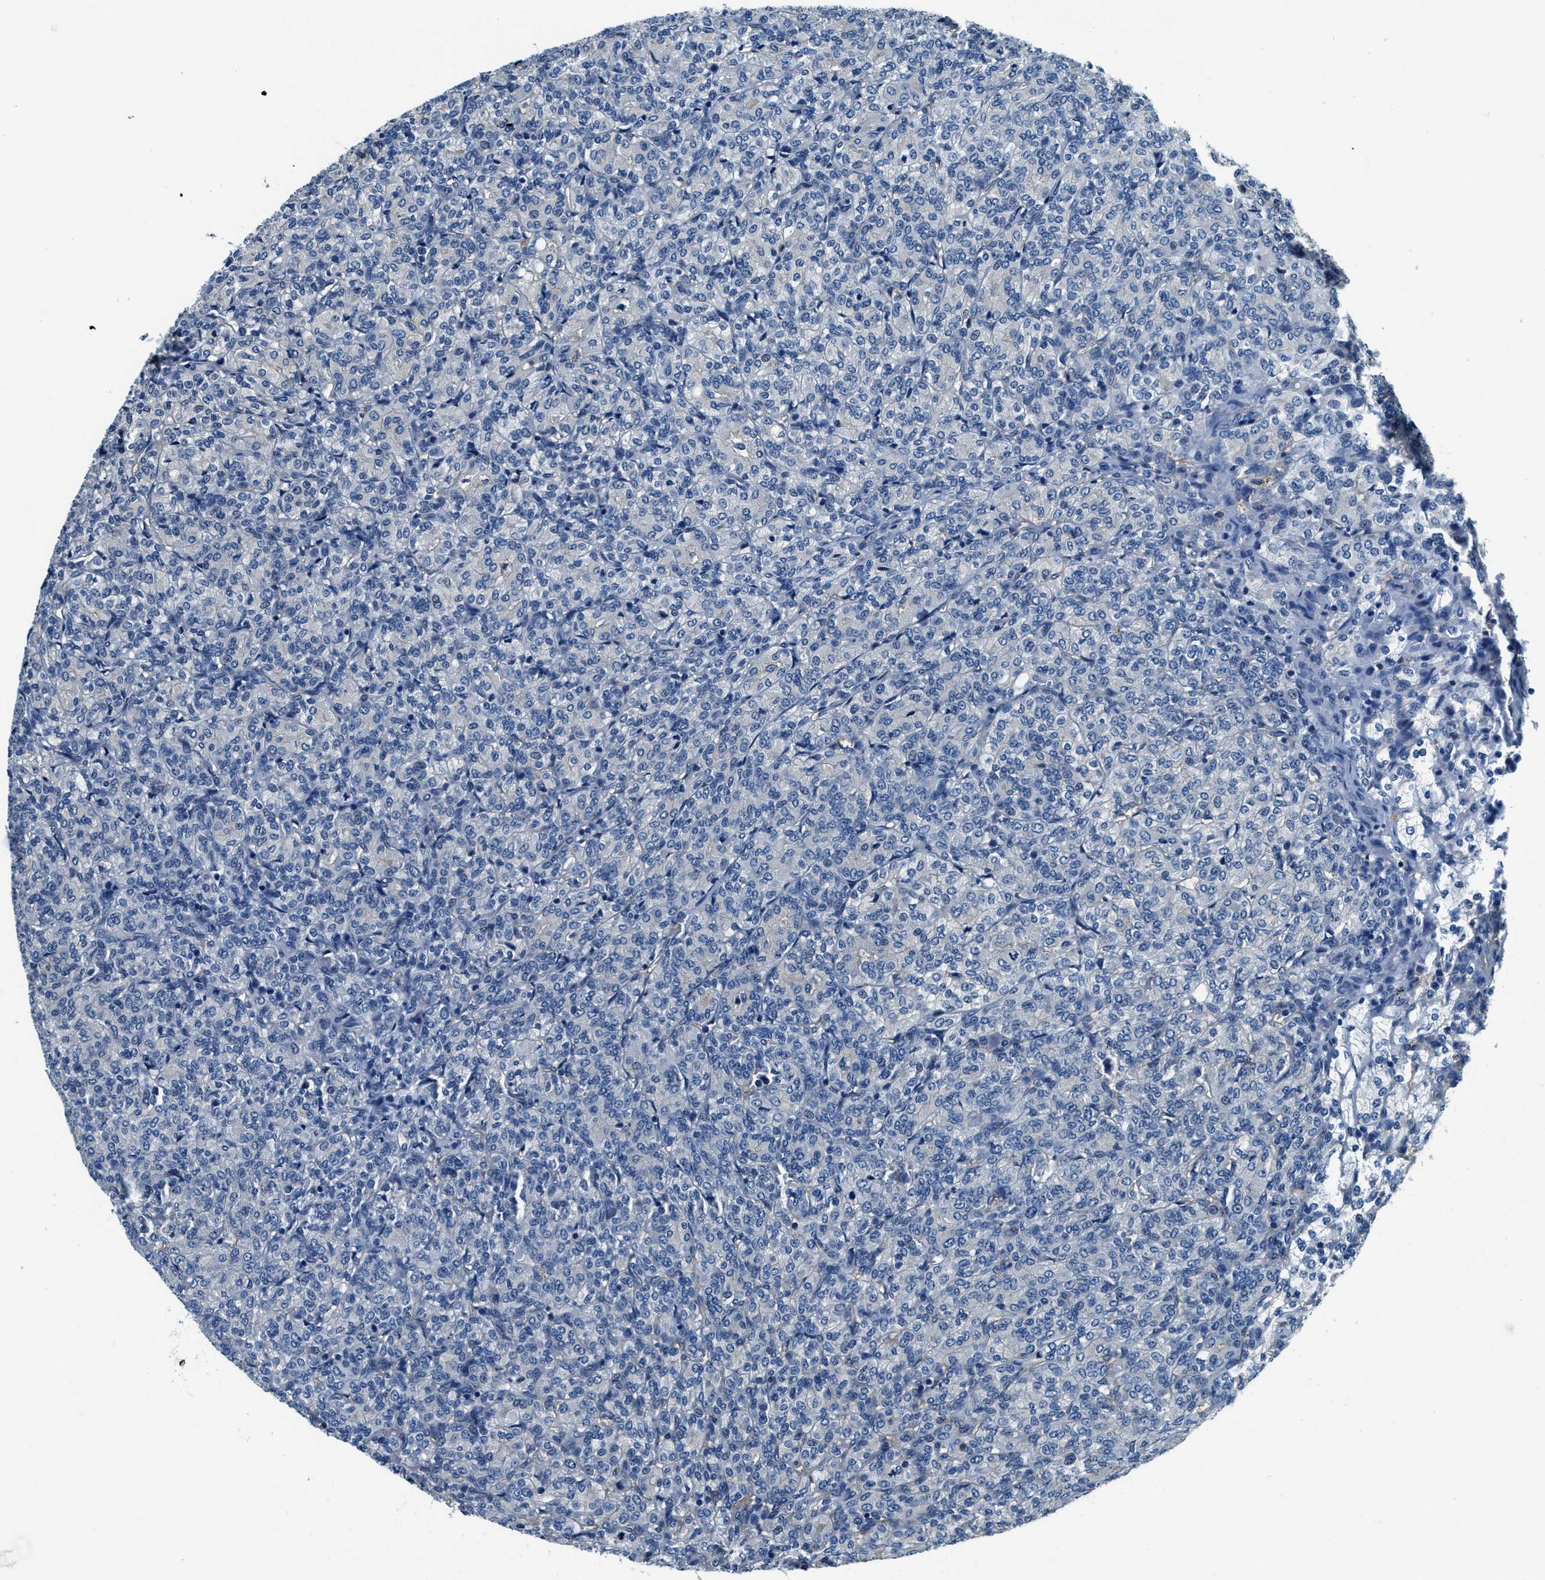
{"staining": {"intensity": "negative", "quantity": "none", "location": "none"}, "tissue": "renal cancer", "cell_type": "Tumor cells", "image_type": "cancer", "snomed": [{"axis": "morphology", "description": "Adenocarcinoma, NOS"}, {"axis": "topography", "description": "Kidney"}], "caption": "An image of renal cancer stained for a protein exhibits no brown staining in tumor cells.", "gene": "TWF1", "patient": {"sex": "male", "age": 77}}